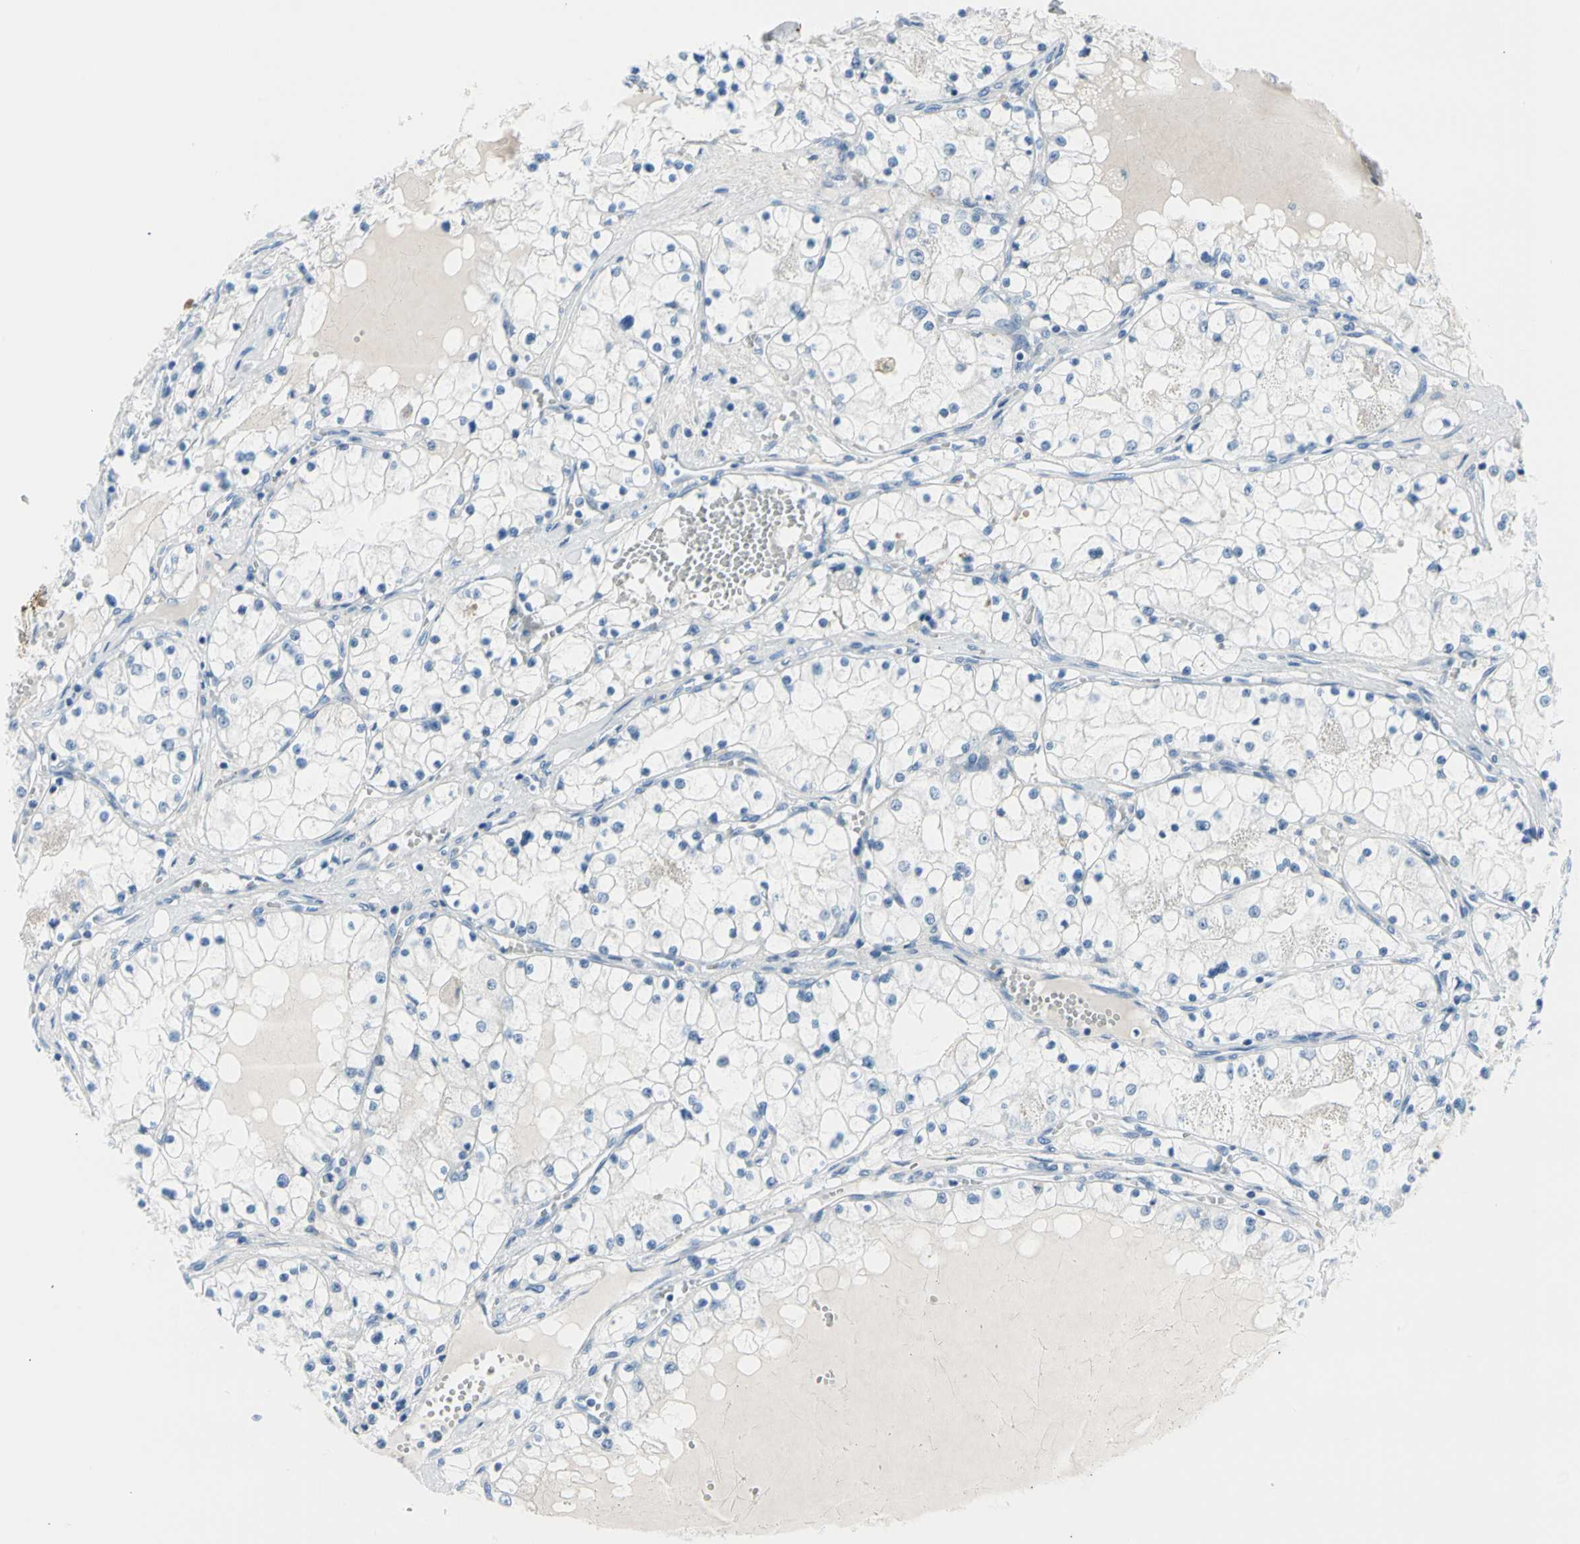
{"staining": {"intensity": "negative", "quantity": "none", "location": "none"}, "tissue": "renal cancer", "cell_type": "Tumor cells", "image_type": "cancer", "snomed": [{"axis": "morphology", "description": "Adenocarcinoma, NOS"}, {"axis": "topography", "description": "Kidney"}], "caption": "An immunohistochemistry (IHC) image of renal cancer (adenocarcinoma) is shown. There is no staining in tumor cells of renal cancer (adenocarcinoma).", "gene": "TPO", "patient": {"sex": "male", "age": 68}}